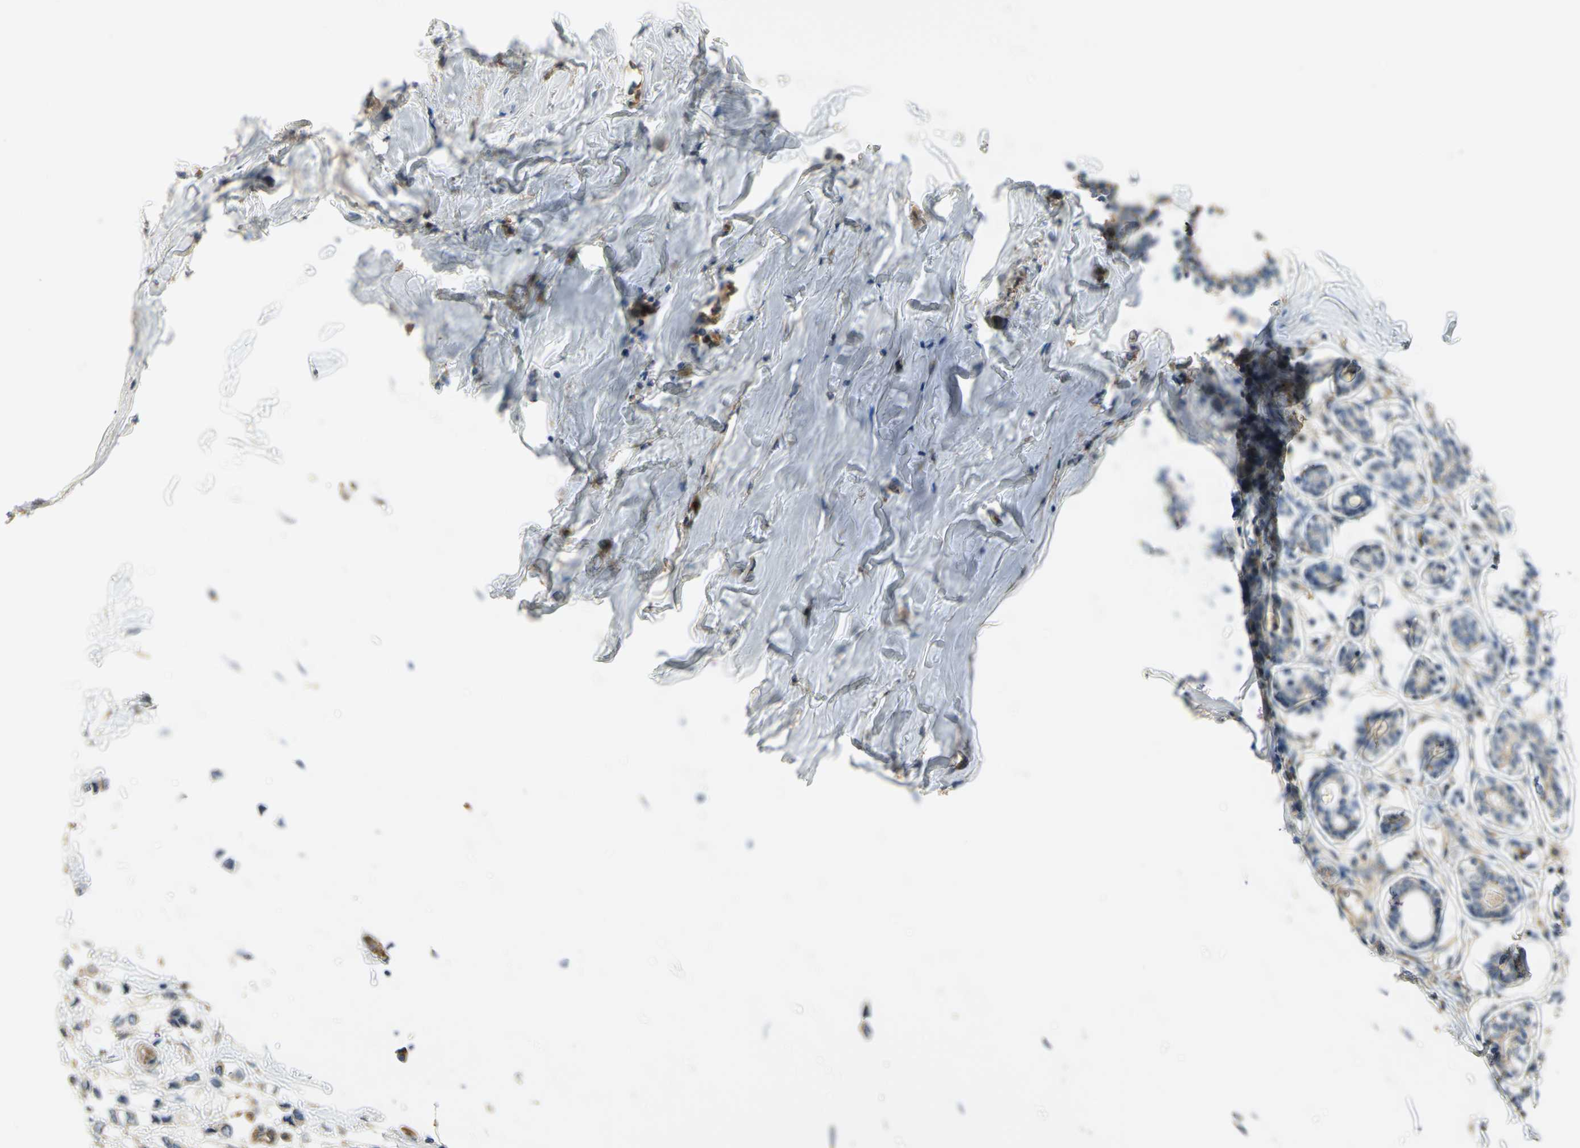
{"staining": {"intensity": "negative", "quantity": "none", "location": "none"}, "tissue": "breast cancer", "cell_type": "Tumor cells", "image_type": "cancer", "snomed": [{"axis": "morphology", "description": "Lobular carcinoma"}, {"axis": "topography", "description": "Breast"}], "caption": "IHC micrograph of human breast lobular carcinoma stained for a protein (brown), which shows no positivity in tumor cells.", "gene": "DIAPH2", "patient": {"sex": "female", "age": 51}}